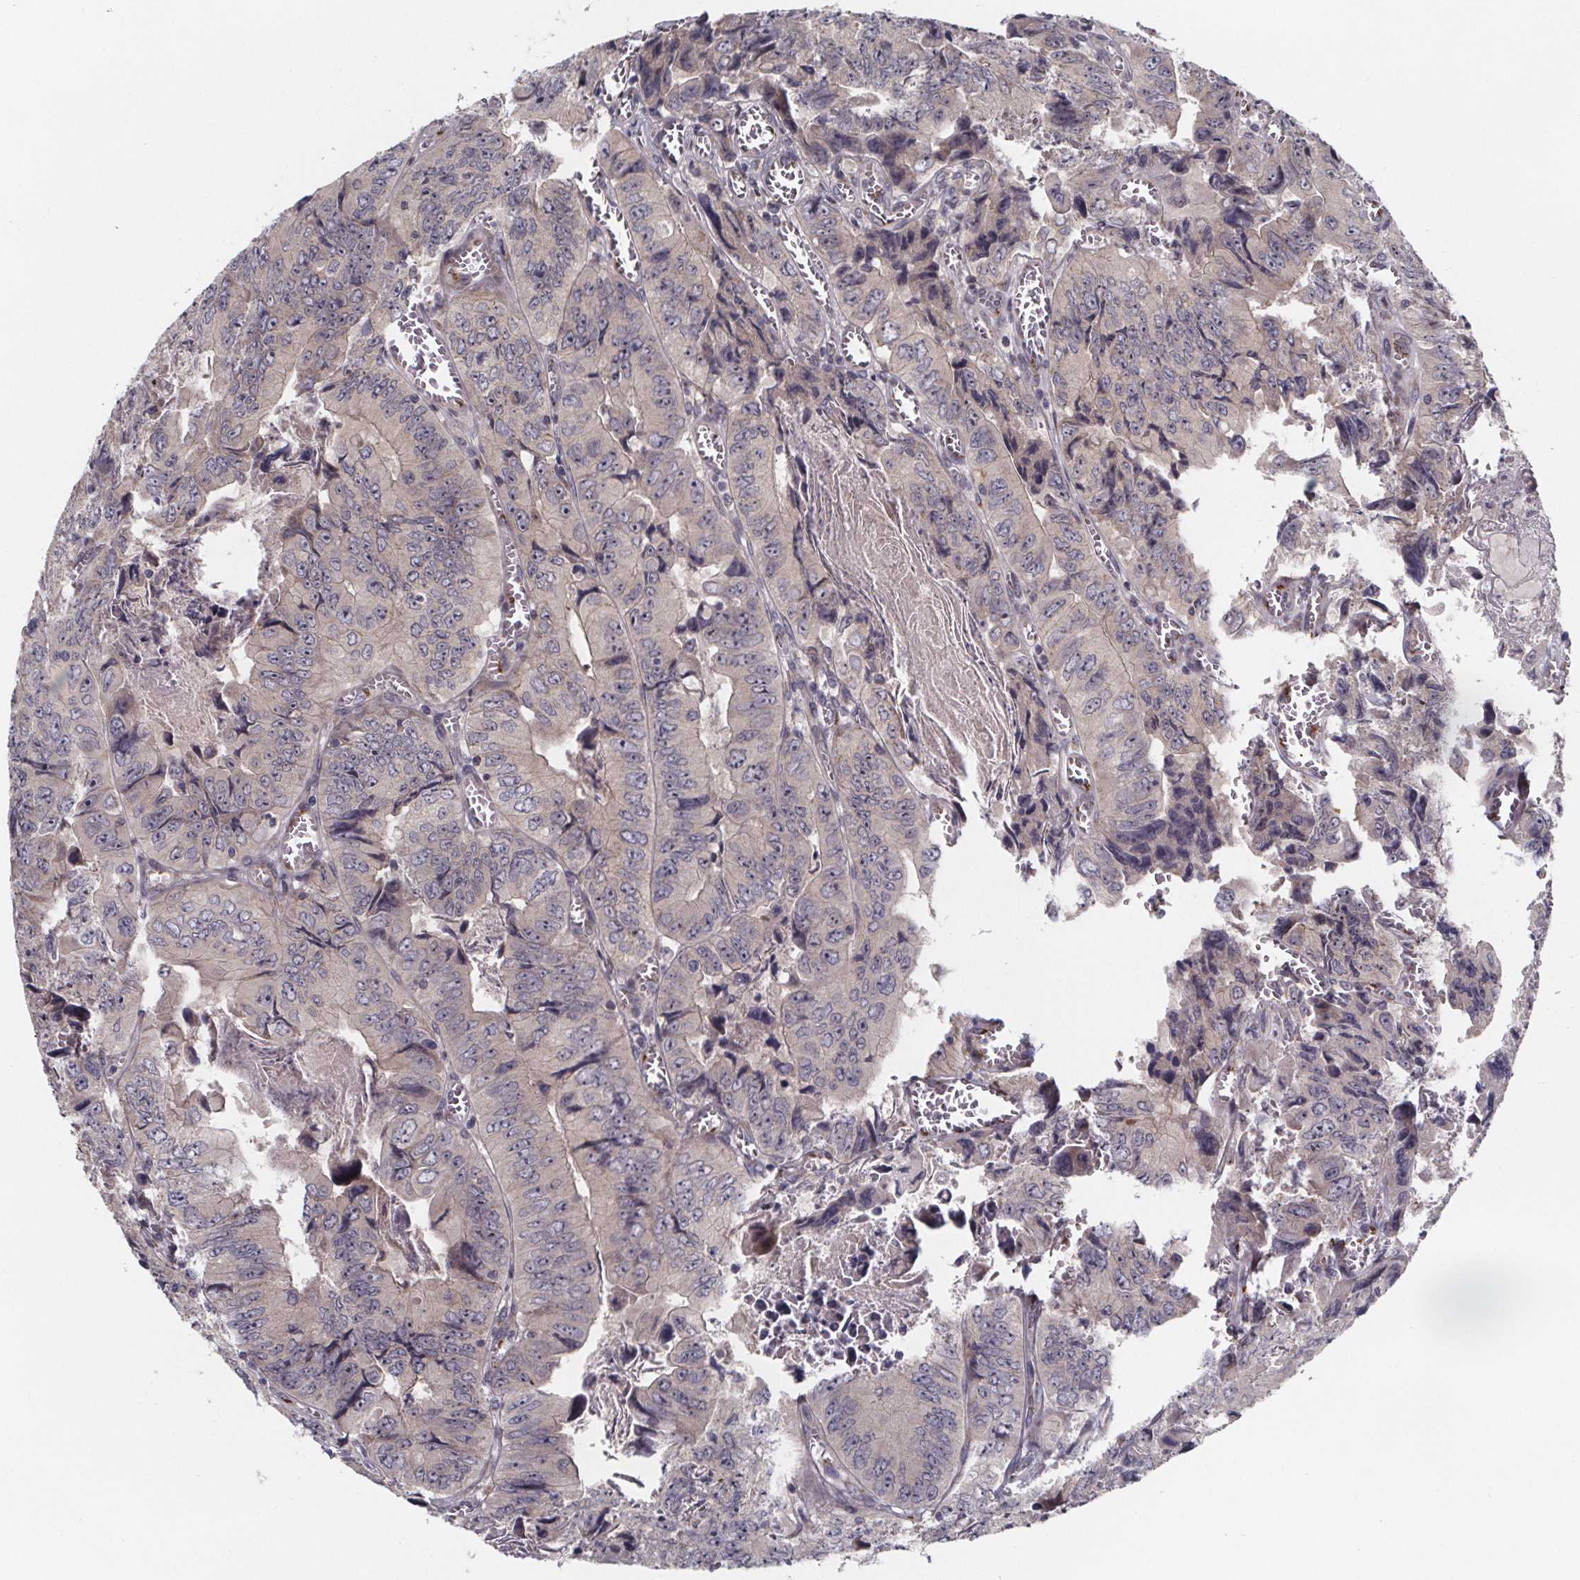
{"staining": {"intensity": "negative", "quantity": "none", "location": "none"}, "tissue": "colorectal cancer", "cell_type": "Tumor cells", "image_type": "cancer", "snomed": [{"axis": "morphology", "description": "Adenocarcinoma, NOS"}, {"axis": "topography", "description": "Colon"}], "caption": "Human adenocarcinoma (colorectal) stained for a protein using immunohistochemistry displays no staining in tumor cells.", "gene": "NDST1", "patient": {"sex": "female", "age": 84}}